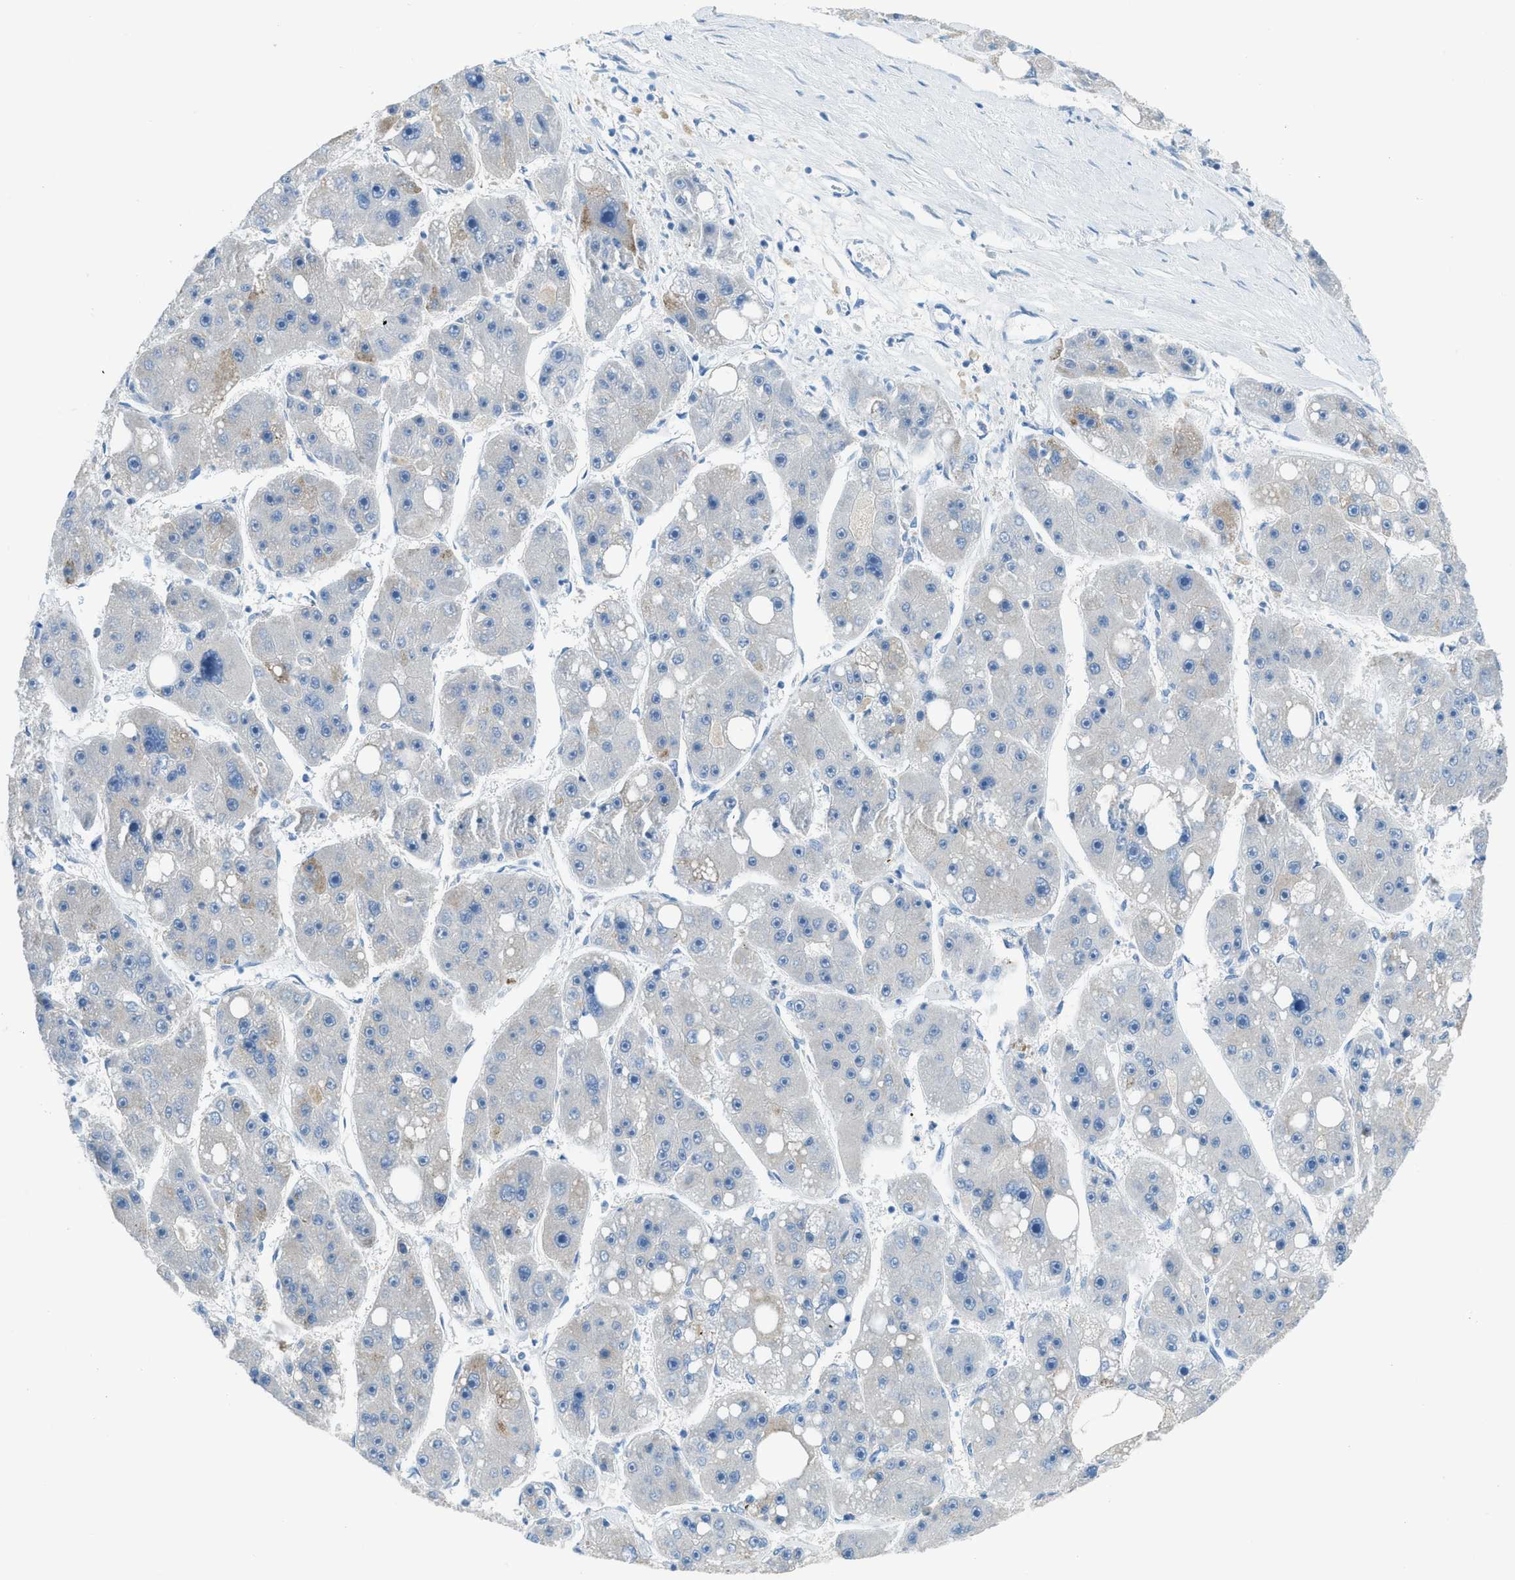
{"staining": {"intensity": "weak", "quantity": "<25%", "location": "cytoplasmic/membranous"}, "tissue": "liver cancer", "cell_type": "Tumor cells", "image_type": "cancer", "snomed": [{"axis": "morphology", "description": "Carcinoma, Hepatocellular, NOS"}, {"axis": "topography", "description": "Liver"}], "caption": "Immunohistochemistry photomicrograph of liver cancer stained for a protein (brown), which demonstrates no staining in tumor cells. (Stains: DAB immunohistochemistry with hematoxylin counter stain, Microscopy: brightfield microscopy at high magnification).", "gene": "ACAN", "patient": {"sex": "female", "age": 61}}